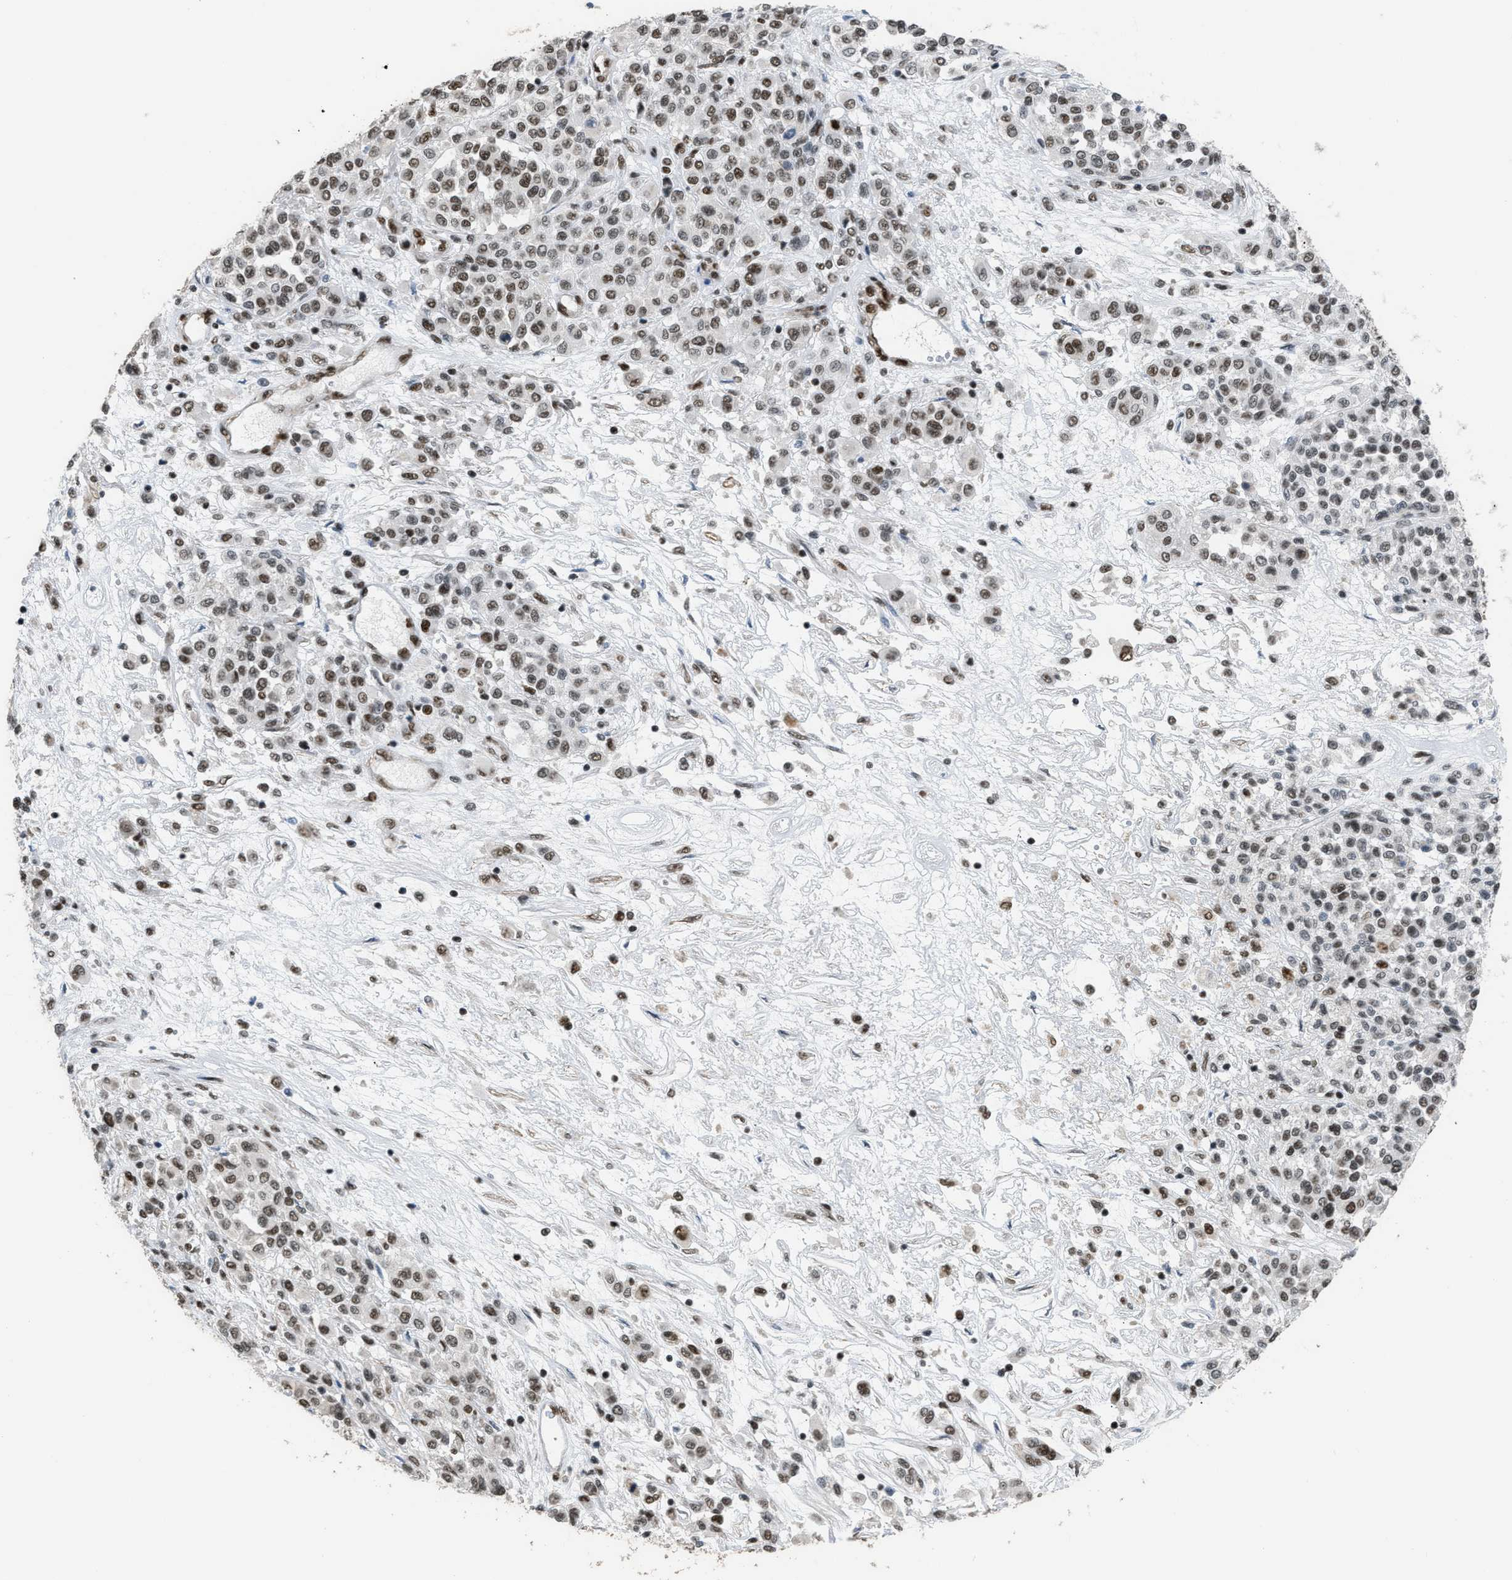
{"staining": {"intensity": "strong", "quantity": ">75%", "location": "nuclear"}, "tissue": "melanoma", "cell_type": "Tumor cells", "image_type": "cancer", "snomed": [{"axis": "morphology", "description": "Malignant melanoma, Metastatic site"}, {"axis": "topography", "description": "Pancreas"}], "caption": "Protein staining shows strong nuclear positivity in about >75% of tumor cells in malignant melanoma (metastatic site). The protein of interest is stained brown, and the nuclei are stained in blue (DAB (3,3'-diaminobenzidine) IHC with brightfield microscopy, high magnification).", "gene": "SCAF4", "patient": {"sex": "female", "age": 30}}